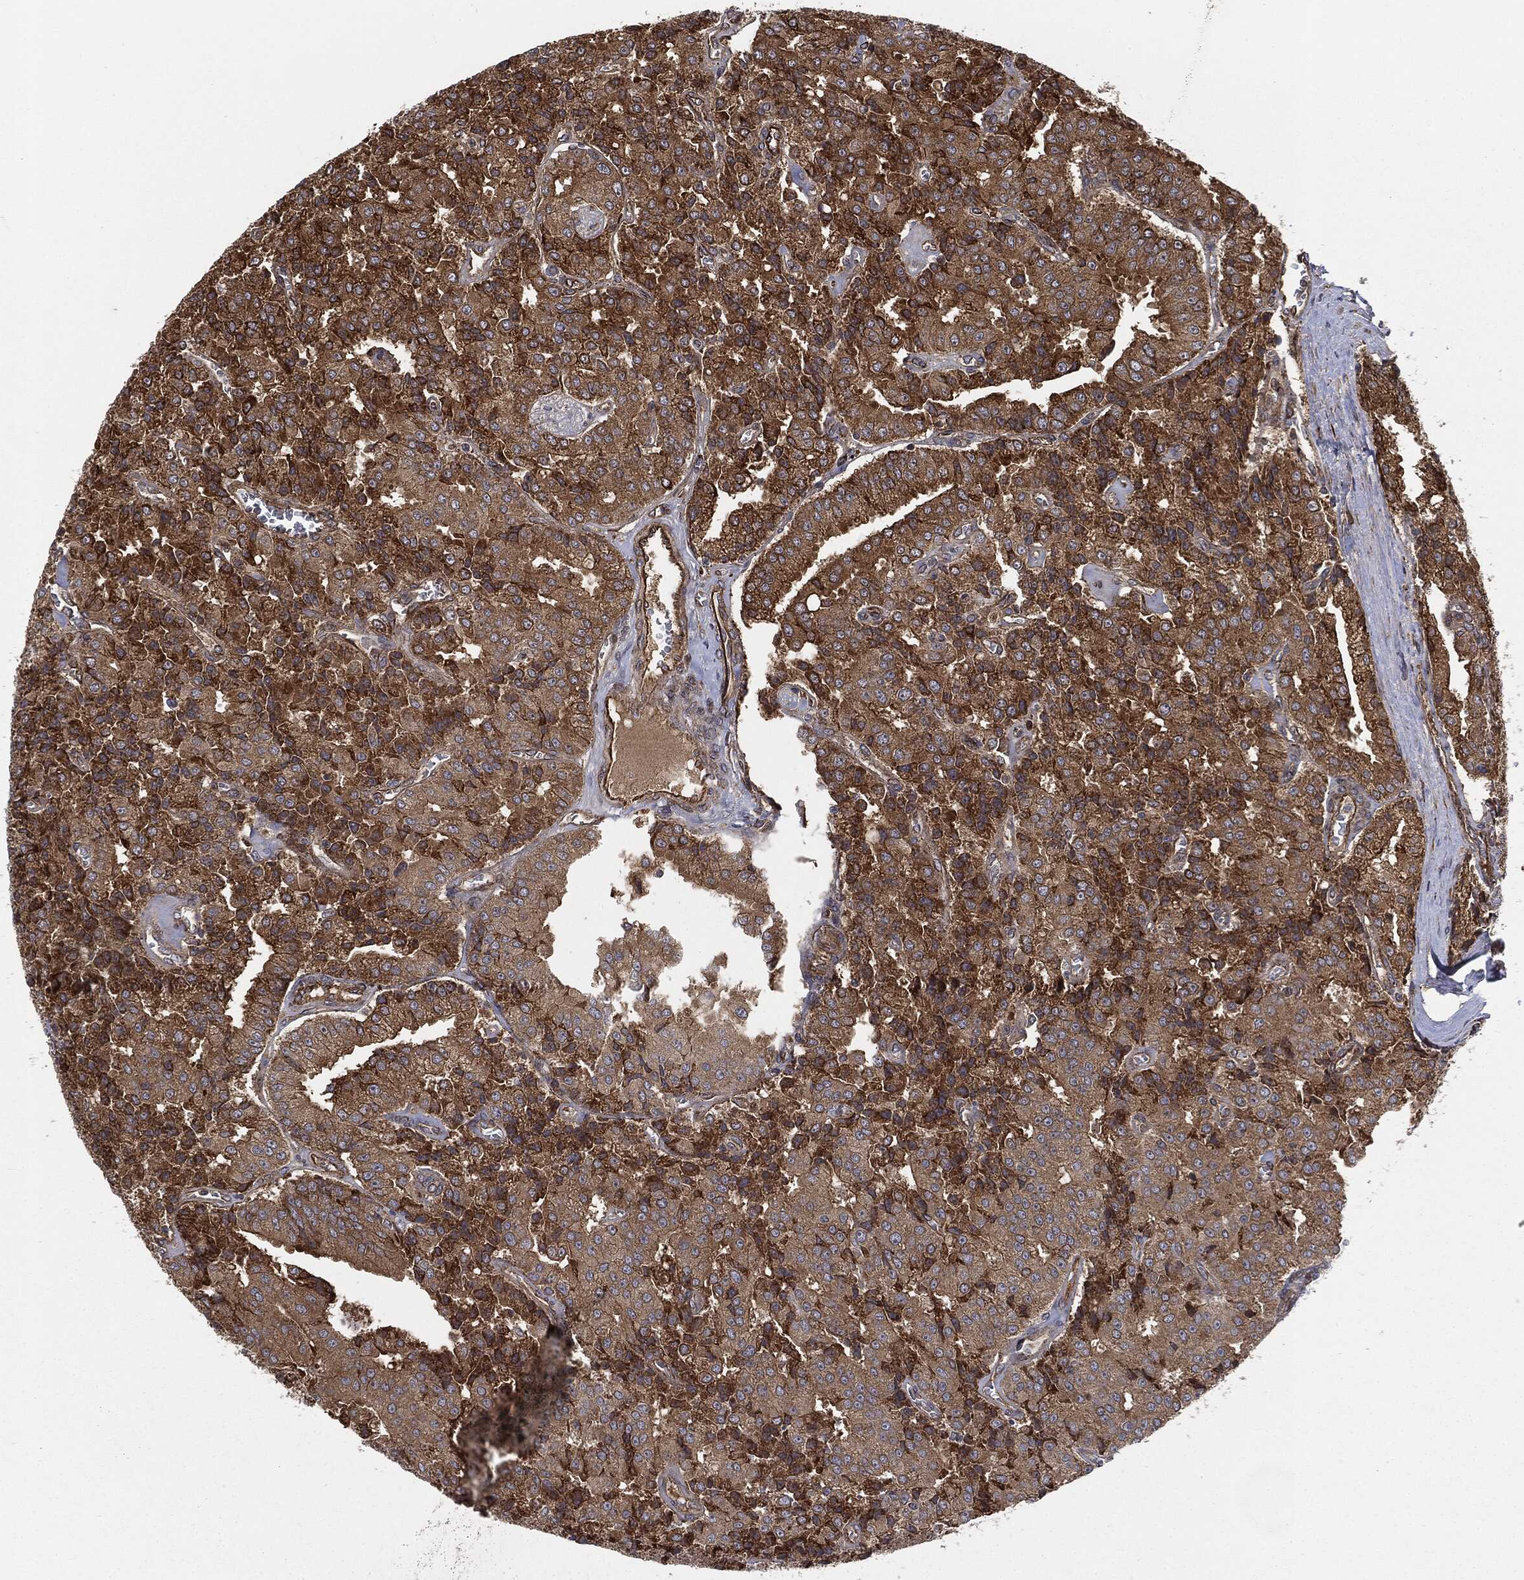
{"staining": {"intensity": "strong", "quantity": ">75%", "location": "cytoplasmic/membranous"}, "tissue": "prostate cancer", "cell_type": "Tumor cells", "image_type": "cancer", "snomed": [{"axis": "morphology", "description": "Adenocarcinoma, NOS"}, {"axis": "topography", "description": "Prostate and seminal vesicle, NOS"}, {"axis": "topography", "description": "Prostate"}], "caption": "Immunohistochemical staining of prostate cancer (adenocarcinoma) demonstrates high levels of strong cytoplasmic/membranous positivity in about >75% of tumor cells.", "gene": "CYLD", "patient": {"sex": "male", "age": 67}}